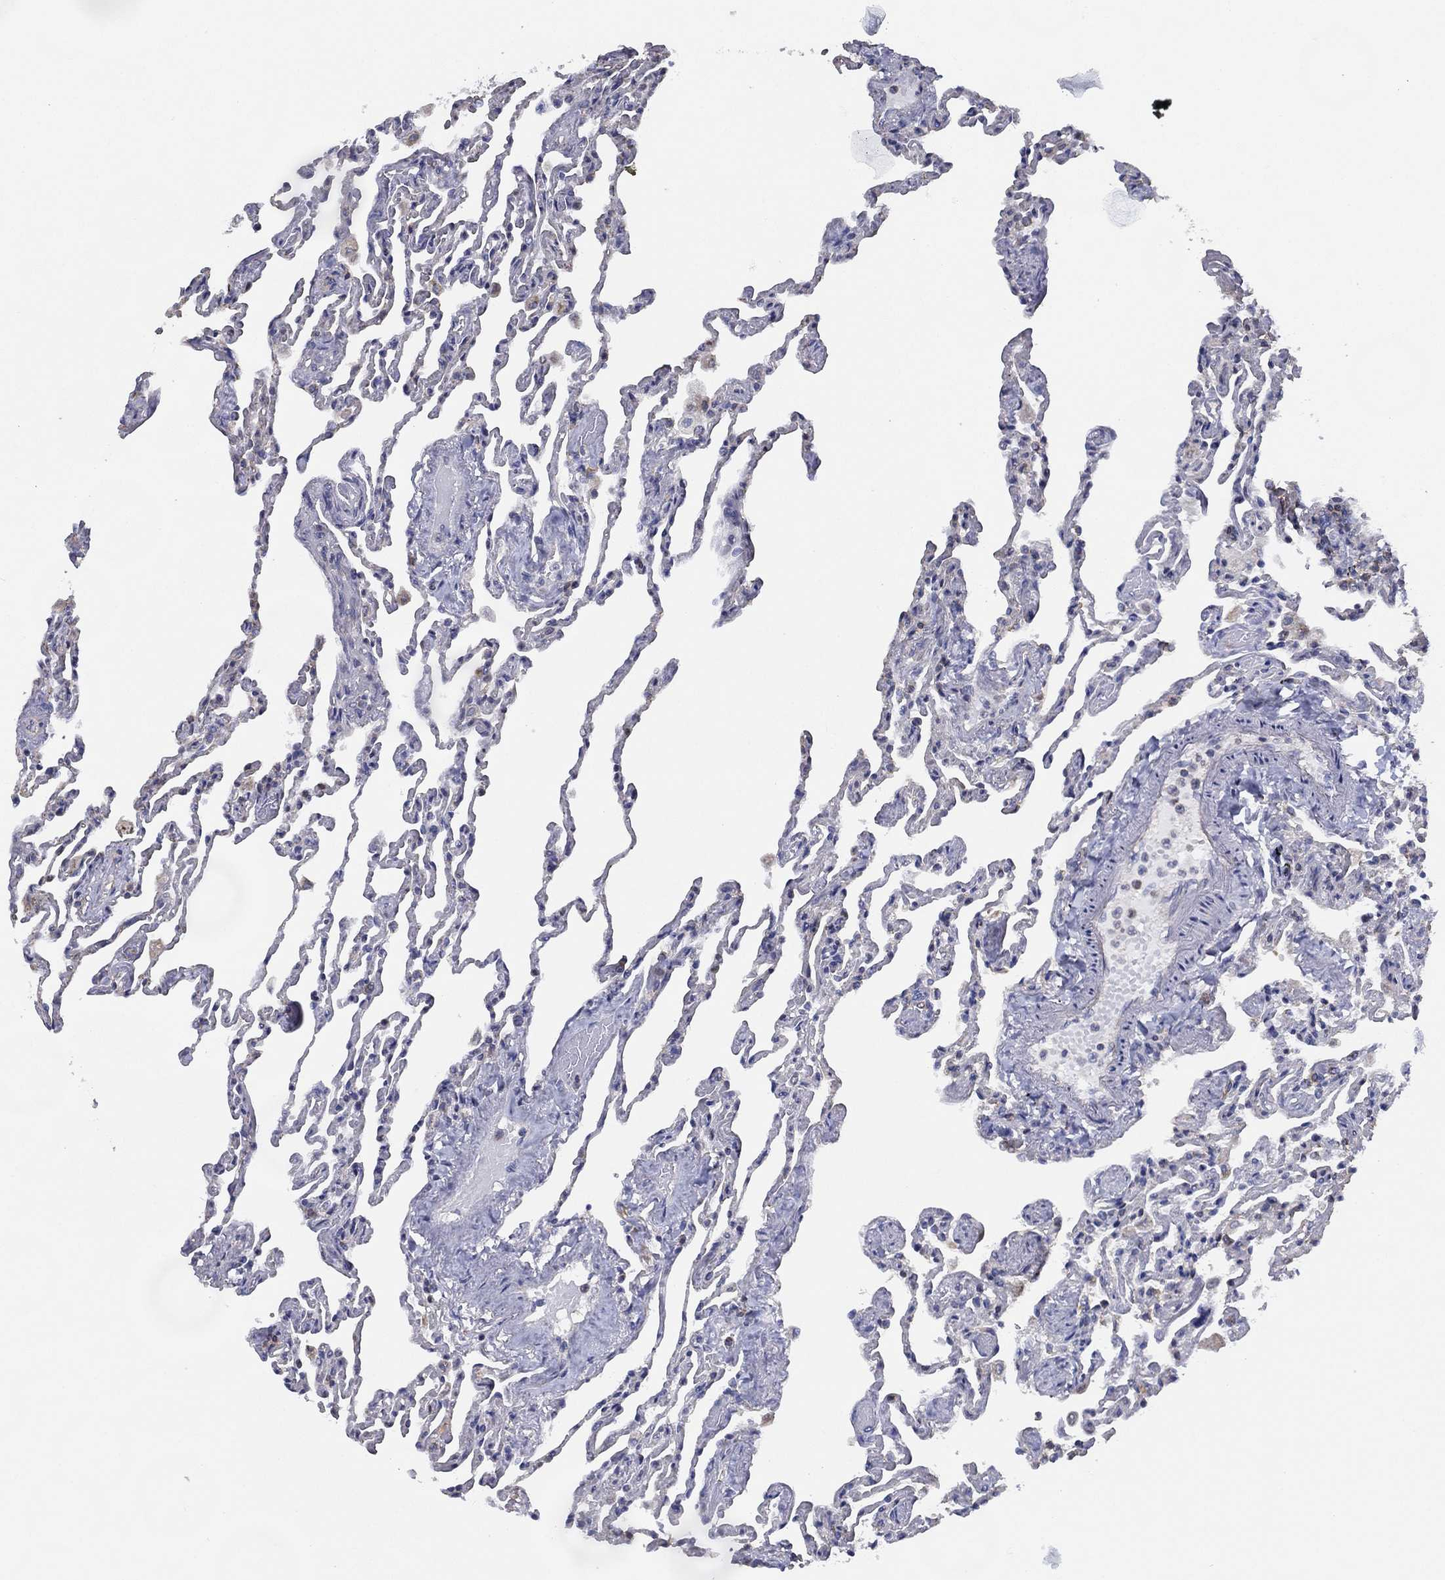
{"staining": {"intensity": "negative", "quantity": "none", "location": "none"}, "tissue": "lung", "cell_type": "Alveolar cells", "image_type": "normal", "snomed": [{"axis": "morphology", "description": "Normal tissue, NOS"}, {"axis": "topography", "description": "Lung"}], "caption": "Lung stained for a protein using IHC displays no expression alveolar cells.", "gene": "ZNF223", "patient": {"sex": "female", "age": 43}}